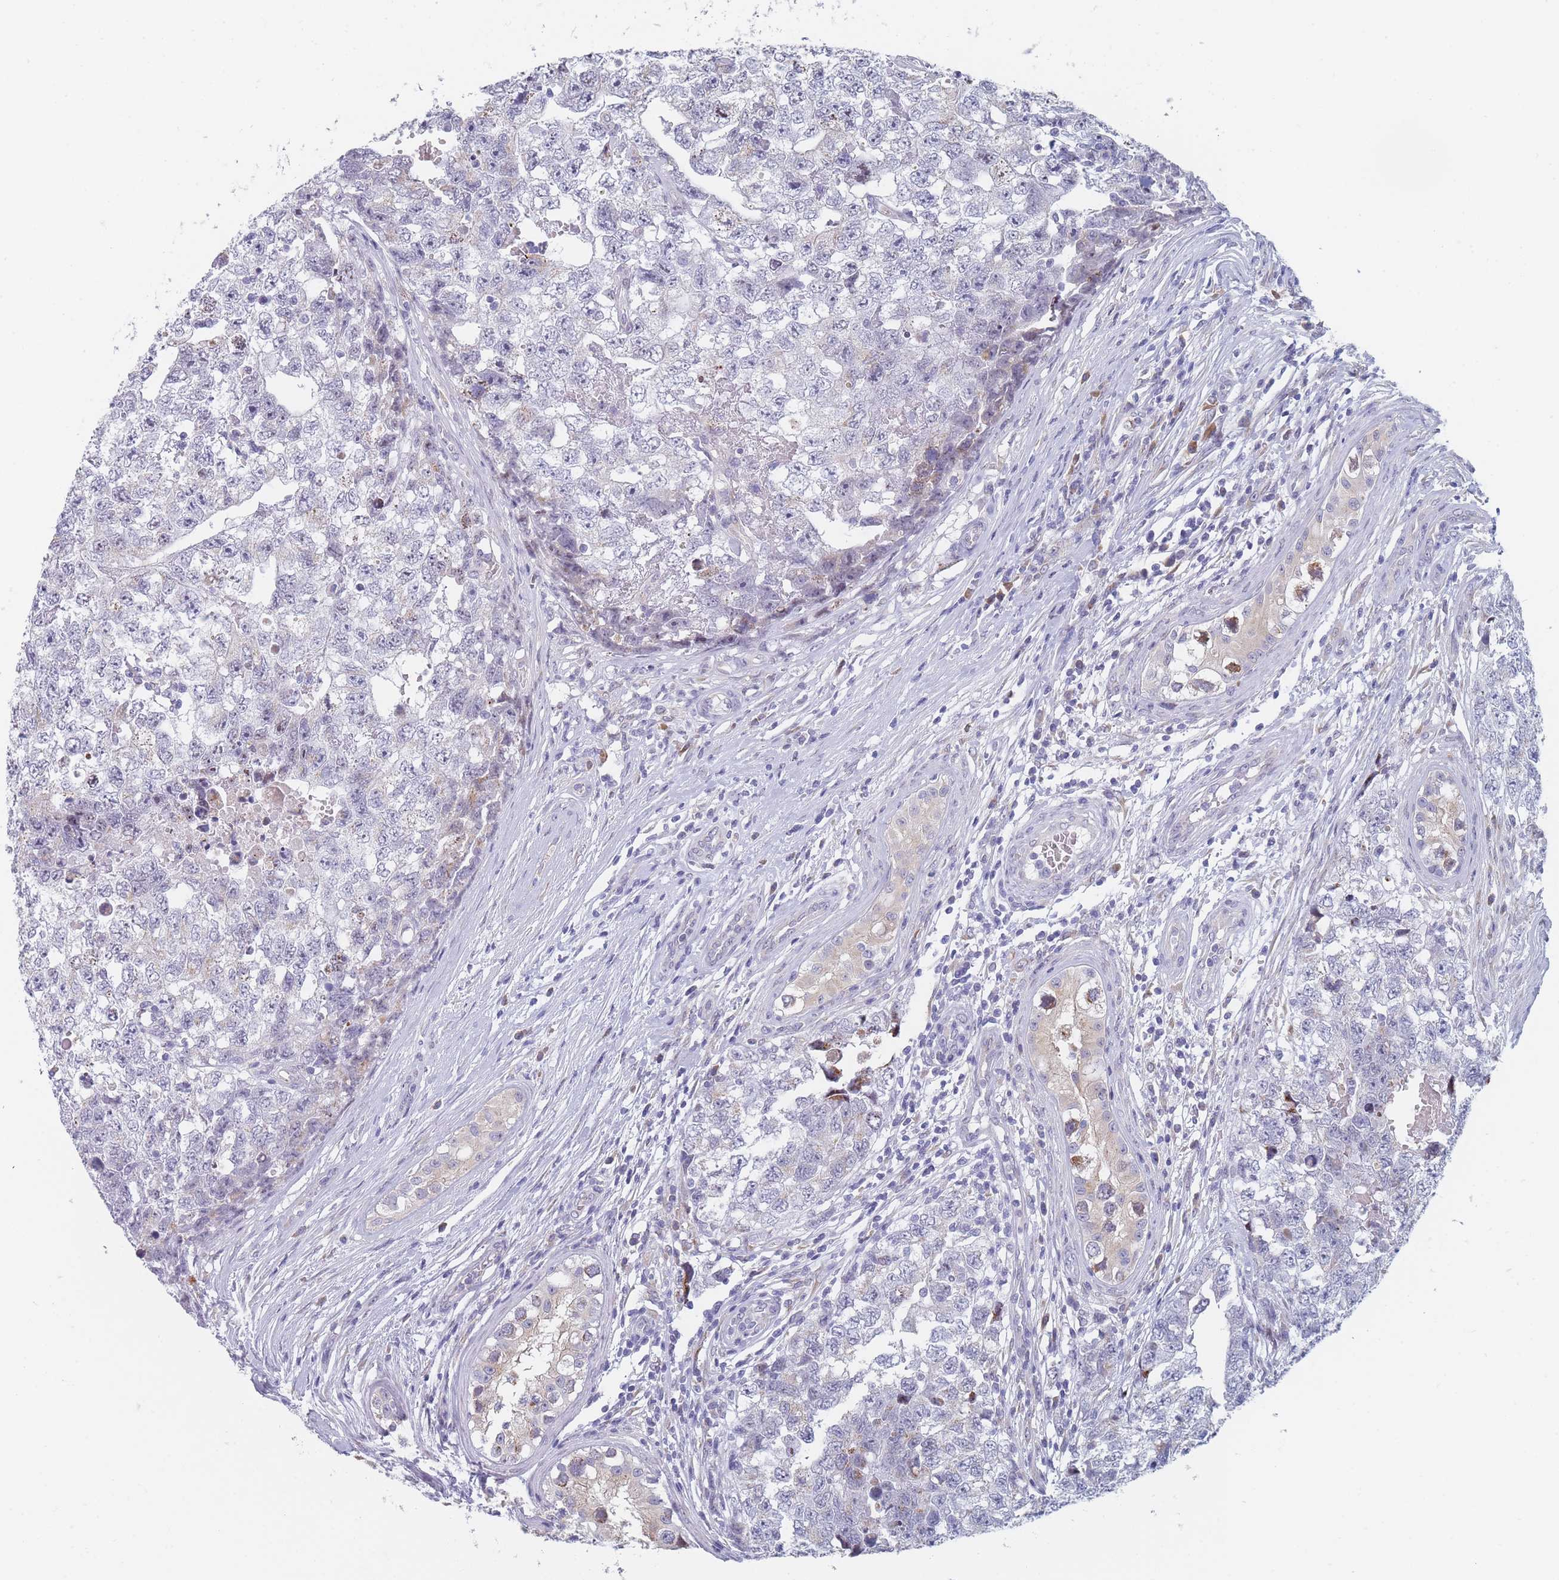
{"staining": {"intensity": "negative", "quantity": "none", "location": "none"}, "tissue": "testis cancer", "cell_type": "Tumor cells", "image_type": "cancer", "snomed": [{"axis": "morphology", "description": "Carcinoma, Embryonal, NOS"}, {"axis": "topography", "description": "Testis"}], "caption": "This is an immunohistochemistry image of testis cancer. There is no positivity in tumor cells.", "gene": "TMED10", "patient": {"sex": "male", "age": 22}}